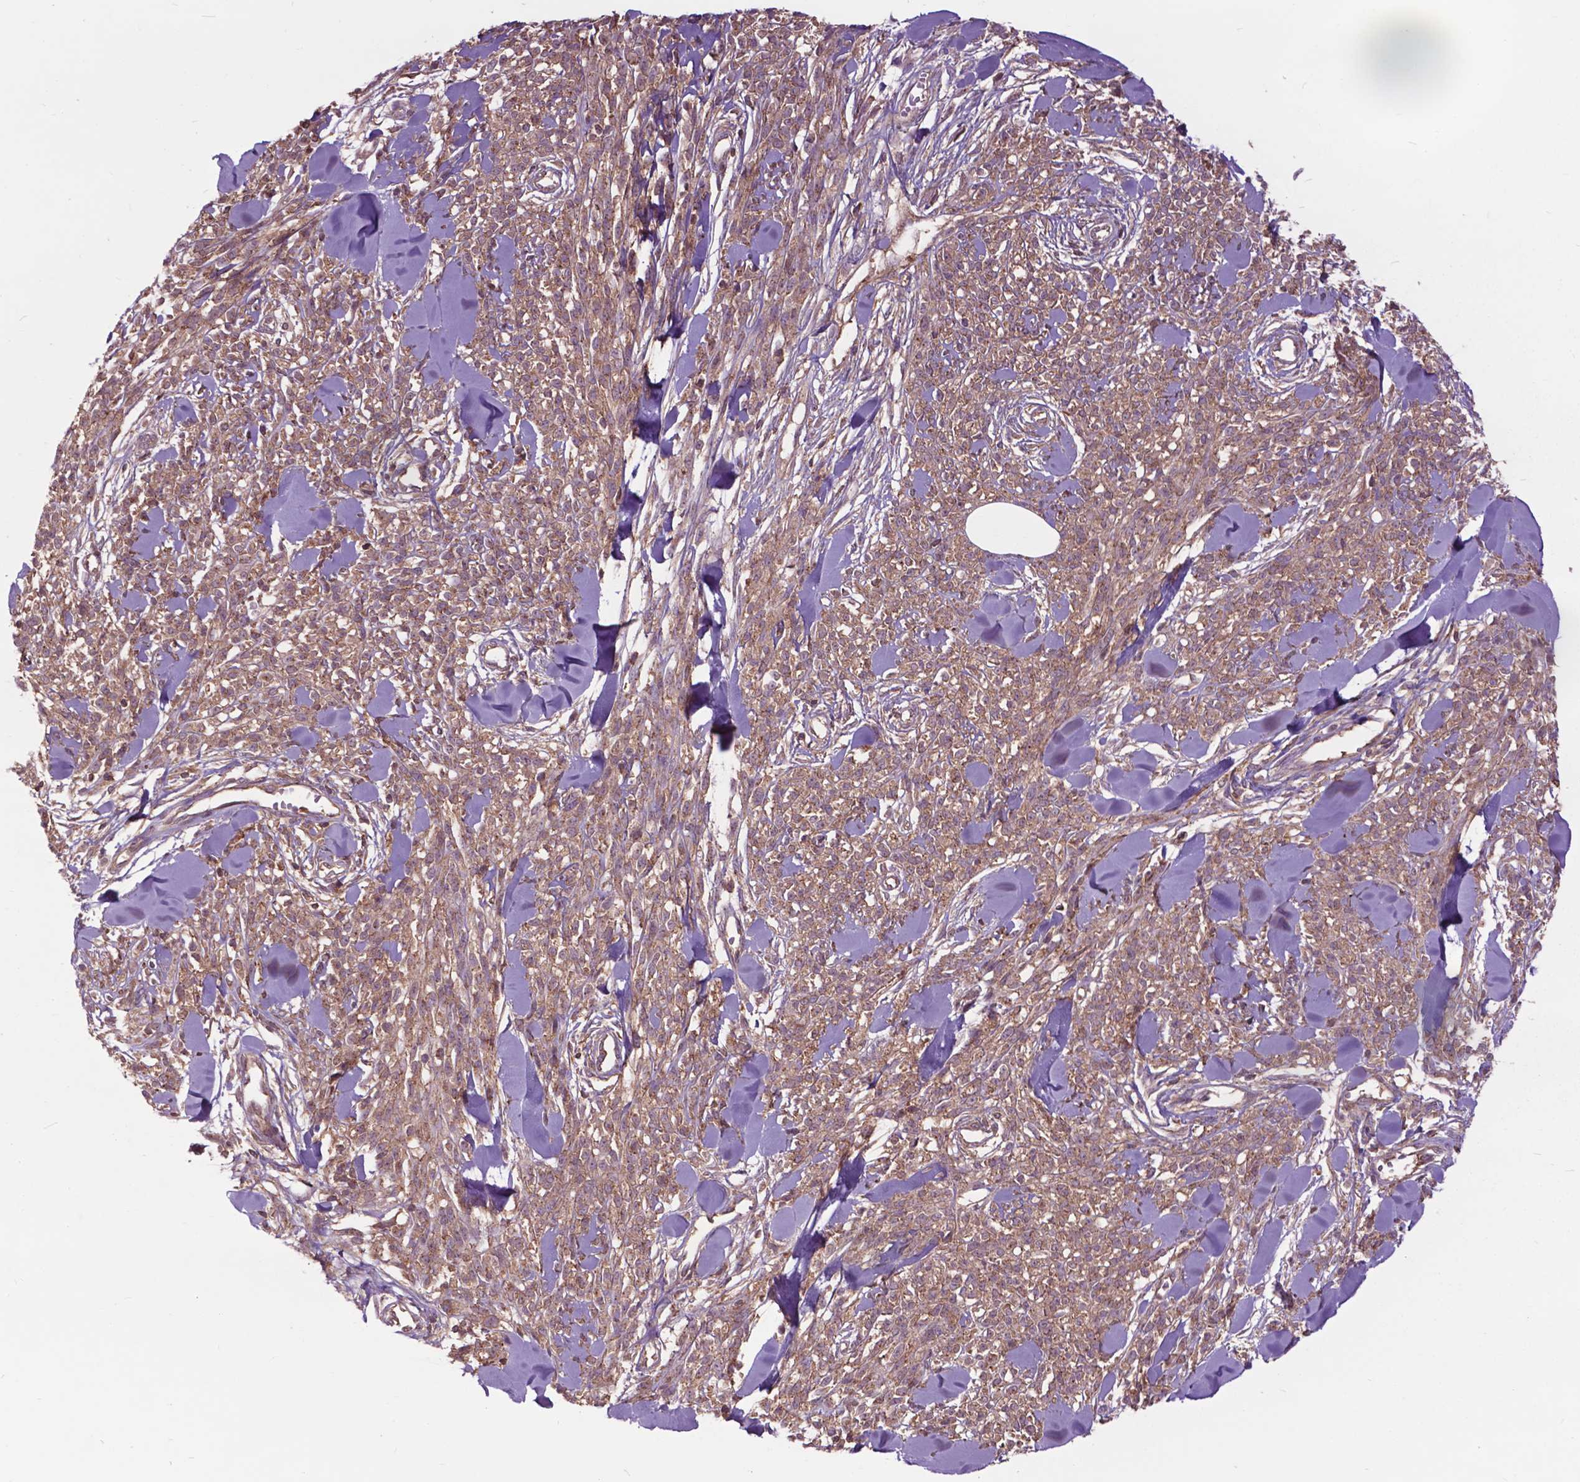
{"staining": {"intensity": "negative", "quantity": "none", "location": "none"}, "tissue": "melanoma", "cell_type": "Tumor cells", "image_type": "cancer", "snomed": [{"axis": "morphology", "description": "Malignant melanoma, NOS"}, {"axis": "topography", "description": "Skin"}, {"axis": "topography", "description": "Skin of trunk"}], "caption": "Tumor cells are negative for protein expression in human melanoma. (Immunohistochemistry (ihc), brightfield microscopy, high magnification).", "gene": "ARAF", "patient": {"sex": "male", "age": 74}}